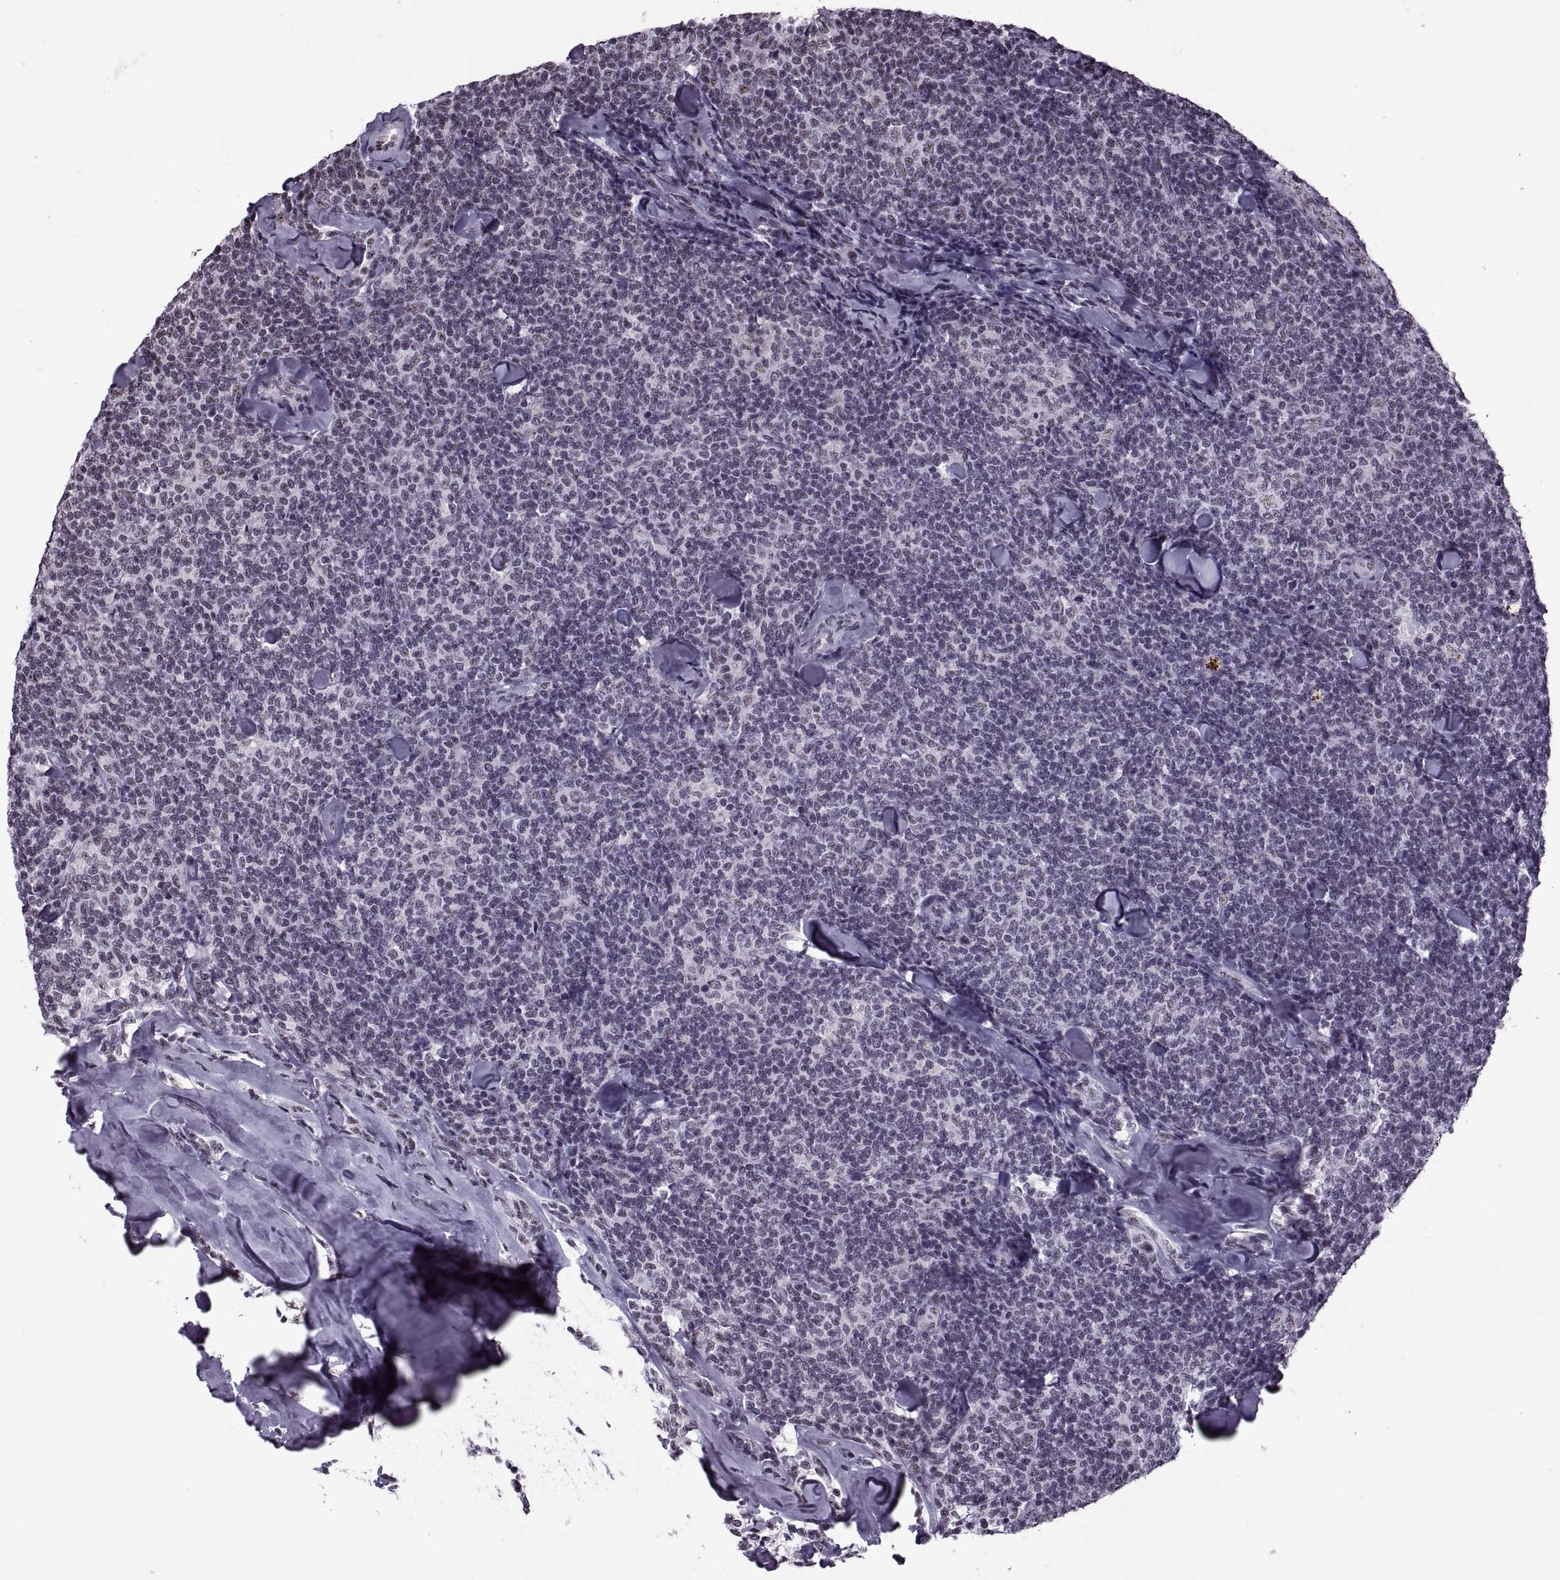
{"staining": {"intensity": "negative", "quantity": "none", "location": "none"}, "tissue": "lymphoma", "cell_type": "Tumor cells", "image_type": "cancer", "snomed": [{"axis": "morphology", "description": "Malignant lymphoma, non-Hodgkin's type, Low grade"}, {"axis": "topography", "description": "Lymph node"}], "caption": "Image shows no protein expression in tumor cells of low-grade malignant lymphoma, non-Hodgkin's type tissue. Brightfield microscopy of IHC stained with DAB (3,3'-diaminobenzidine) (brown) and hematoxylin (blue), captured at high magnification.", "gene": "MAGEA4", "patient": {"sex": "female", "age": 56}}